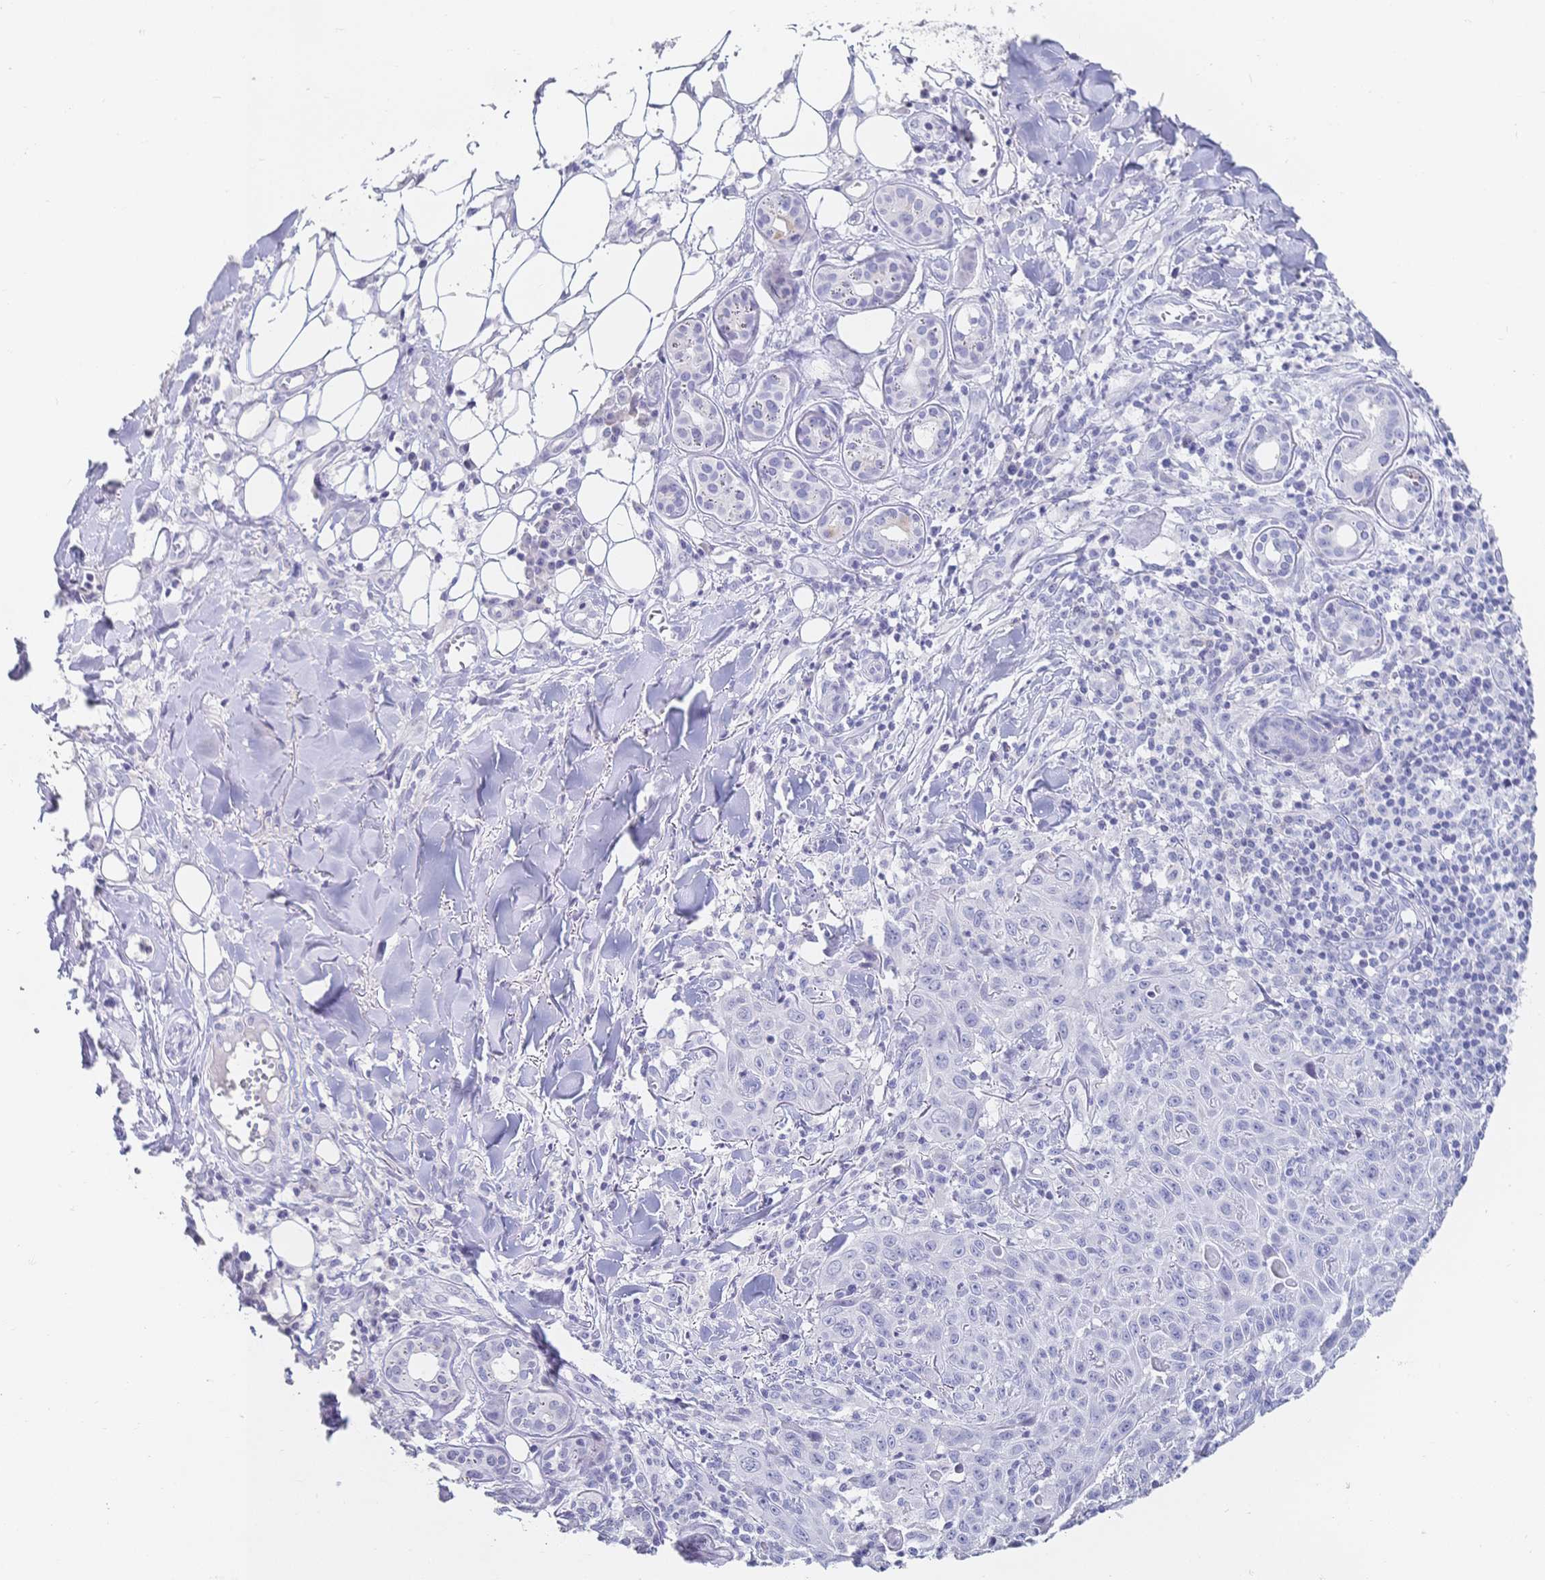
{"staining": {"intensity": "negative", "quantity": "none", "location": "none"}, "tissue": "skin cancer", "cell_type": "Tumor cells", "image_type": "cancer", "snomed": [{"axis": "morphology", "description": "Squamous cell carcinoma, NOS"}, {"axis": "topography", "description": "Skin"}], "caption": "DAB (3,3'-diaminobenzidine) immunohistochemical staining of human skin cancer (squamous cell carcinoma) demonstrates no significant positivity in tumor cells.", "gene": "CR2", "patient": {"sex": "male", "age": 75}}